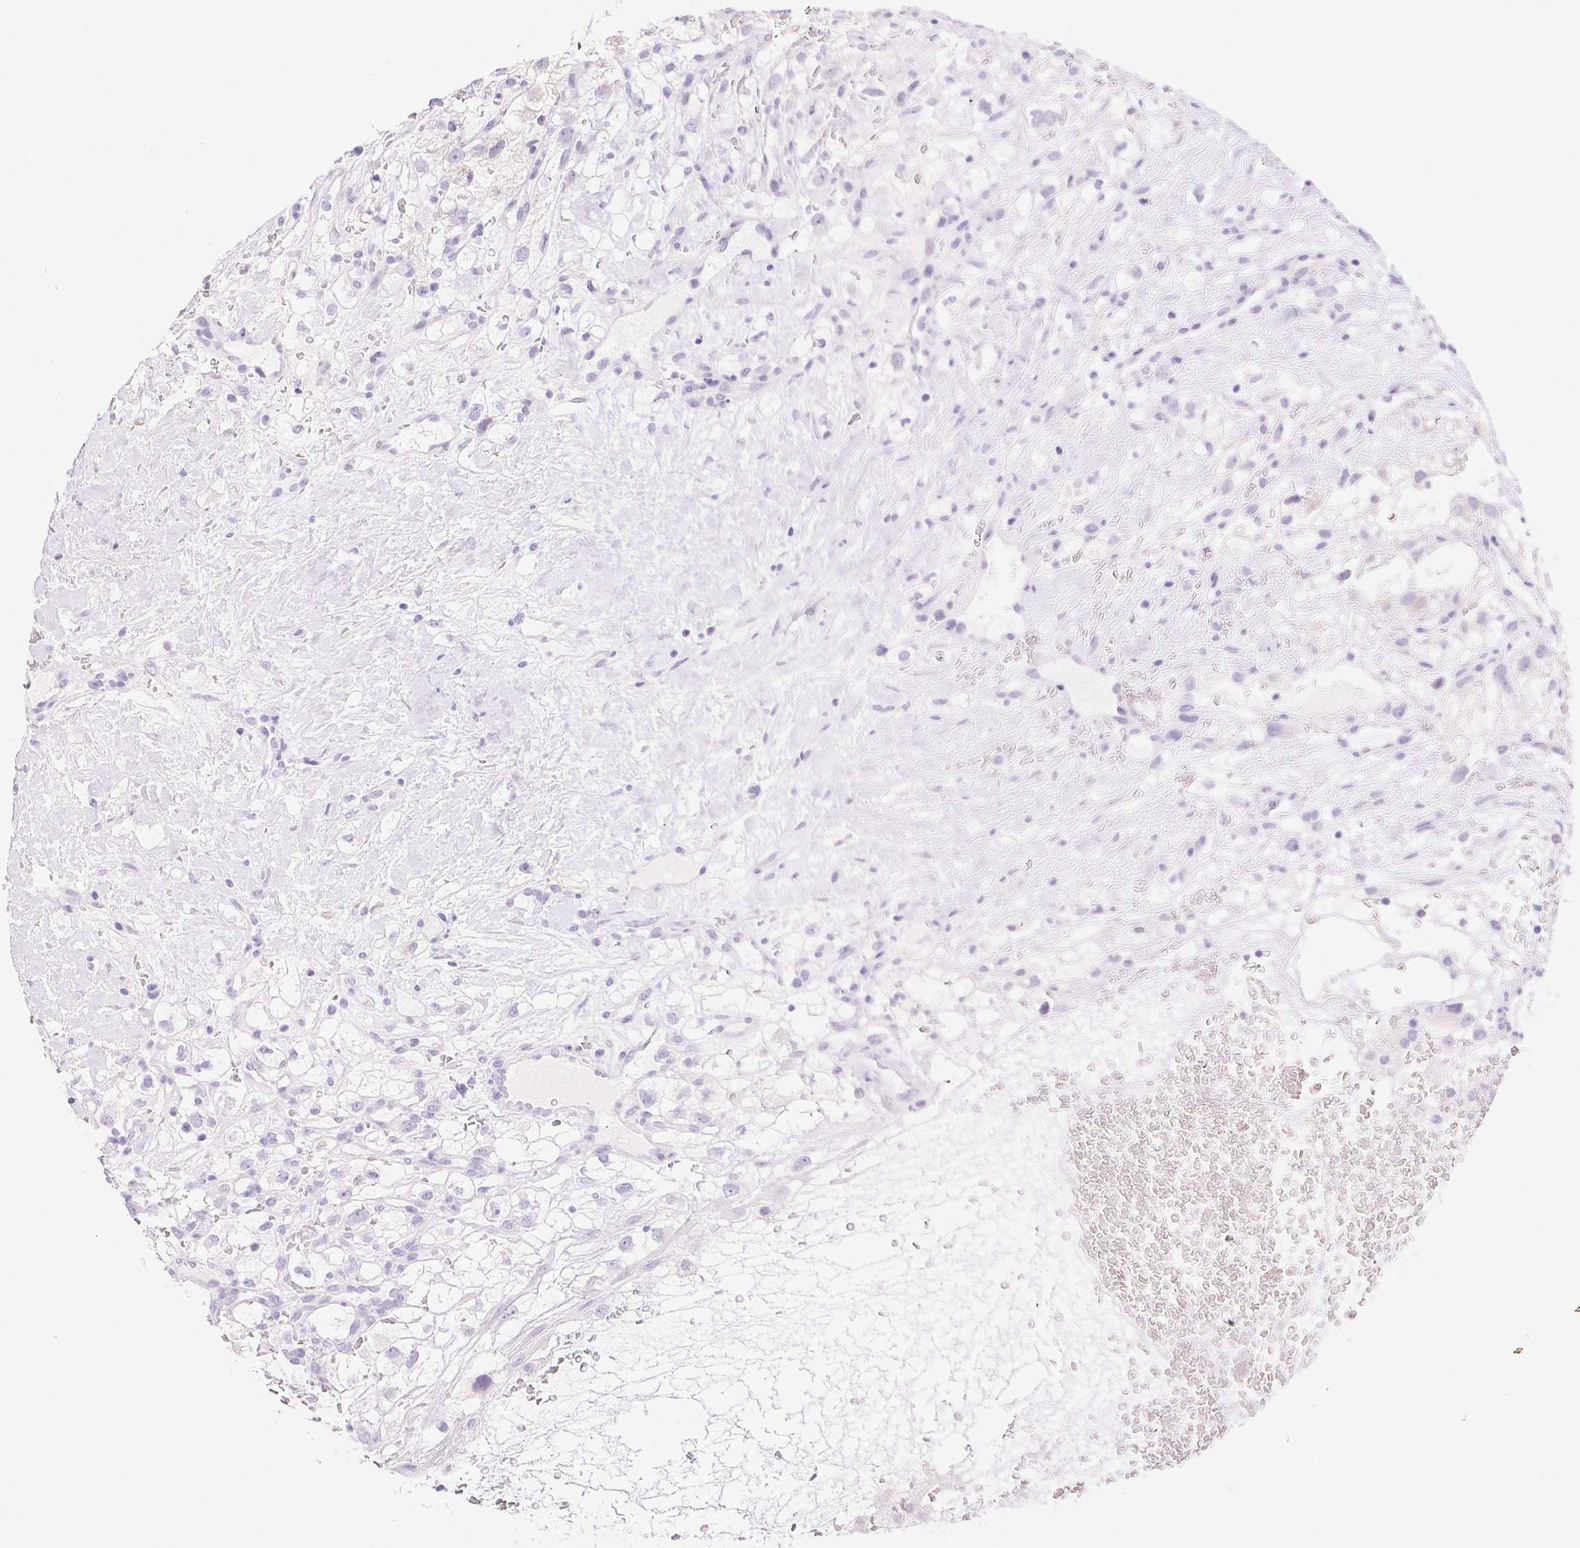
{"staining": {"intensity": "negative", "quantity": "none", "location": "none"}, "tissue": "renal cancer", "cell_type": "Tumor cells", "image_type": "cancer", "snomed": [{"axis": "morphology", "description": "Adenocarcinoma, NOS"}, {"axis": "topography", "description": "Kidney"}], "caption": "Tumor cells are negative for brown protein staining in renal cancer (adenocarcinoma).", "gene": "CTRL", "patient": {"sex": "male", "age": 59}}